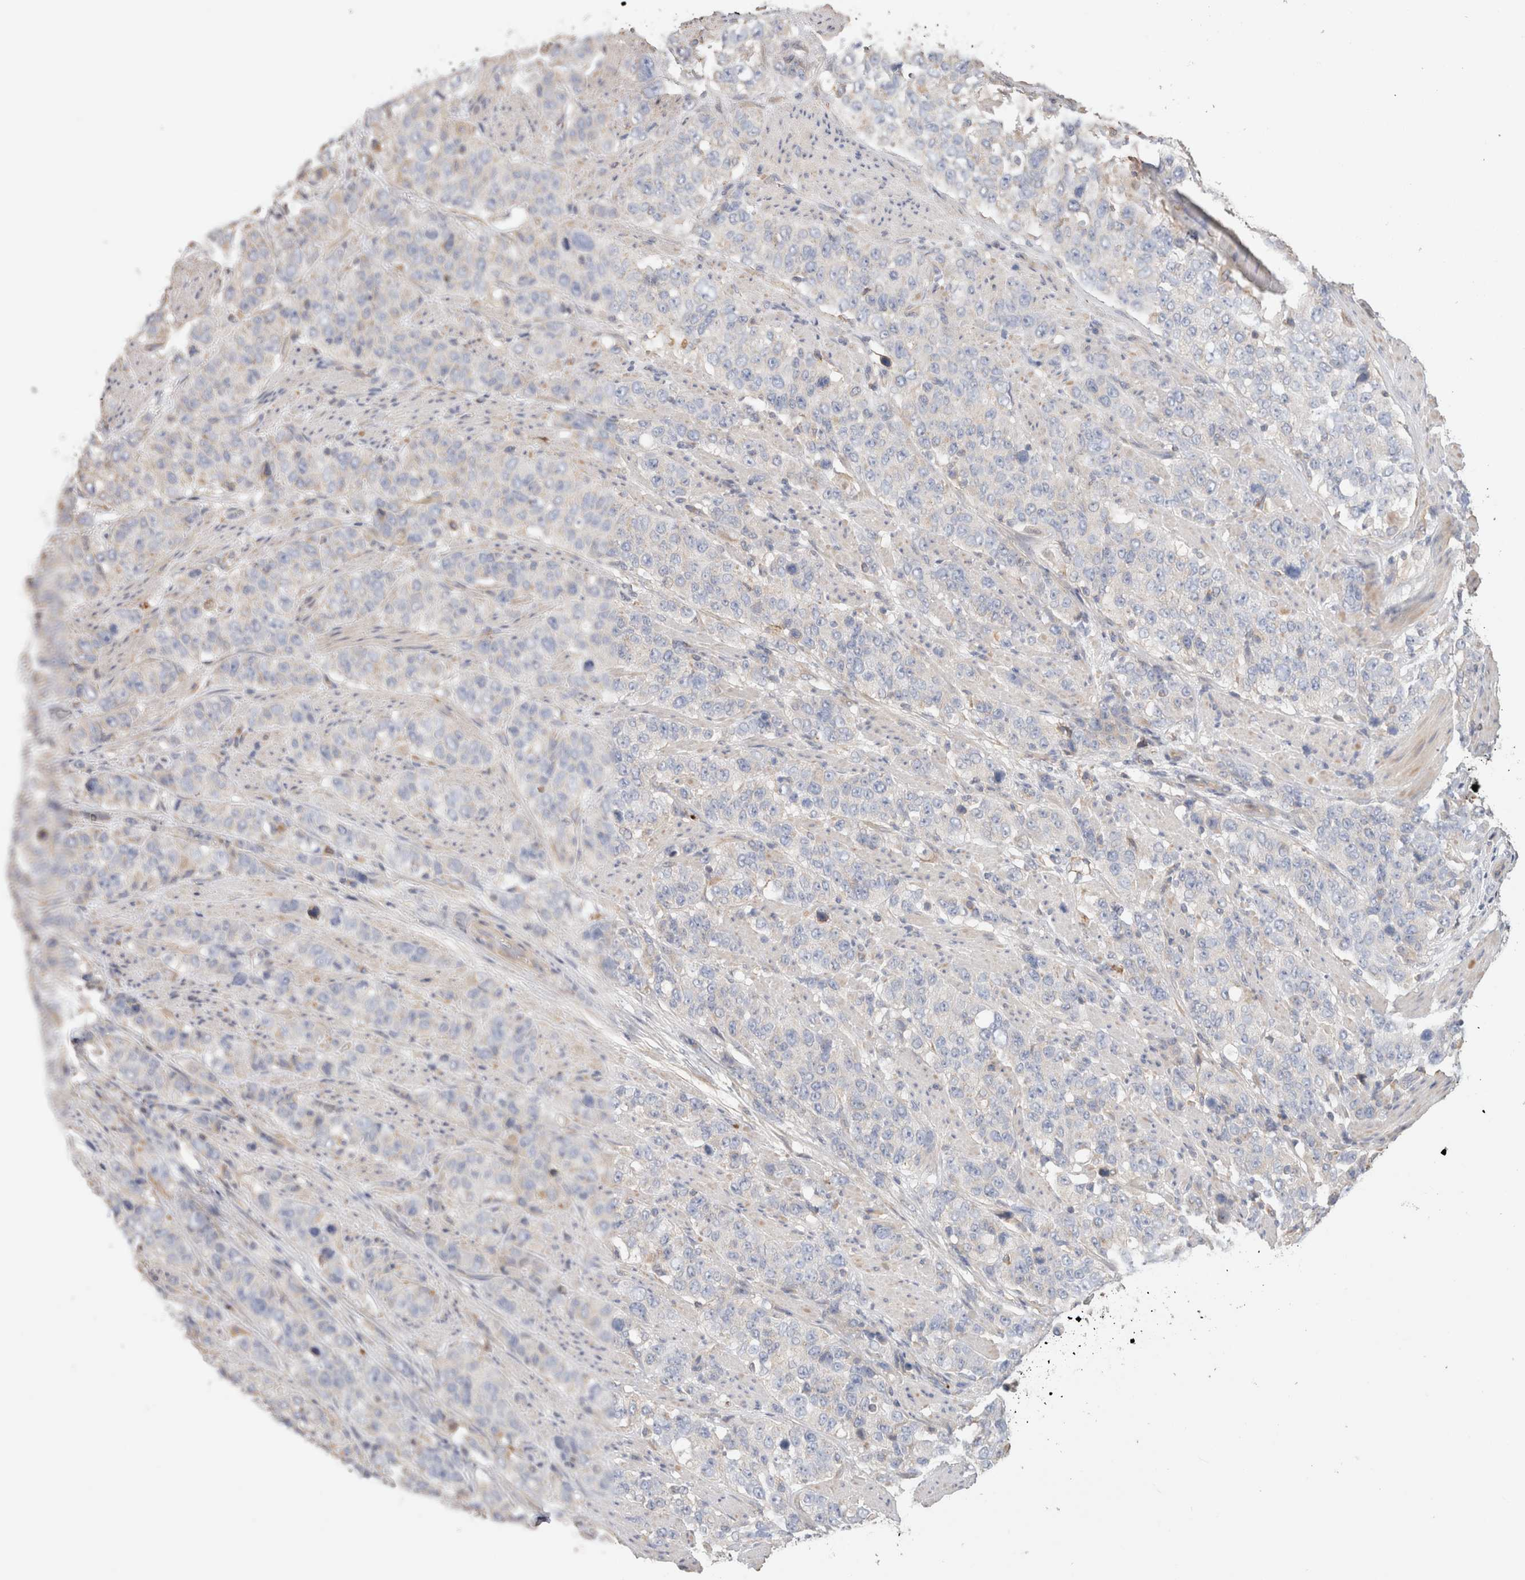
{"staining": {"intensity": "negative", "quantity": "none", "location": "none"}, "tissue": "stomach cancer", "cell_type": "Tumor cells", "image_type": "cancer", "snomed": [{"axis": "morphology", "description": "Adenocarcinoma, NOS"}, {"axis": "topography", "description": "Stomach"}], "caption": "Tumor cells are negative for protein expression in human stomach cancer. (Brightfield microscopy of DAB immunohistochemistry (IHC) at high magnification).", "gene": "PROS1", "patient": {"sex": "male", "age": 48}}